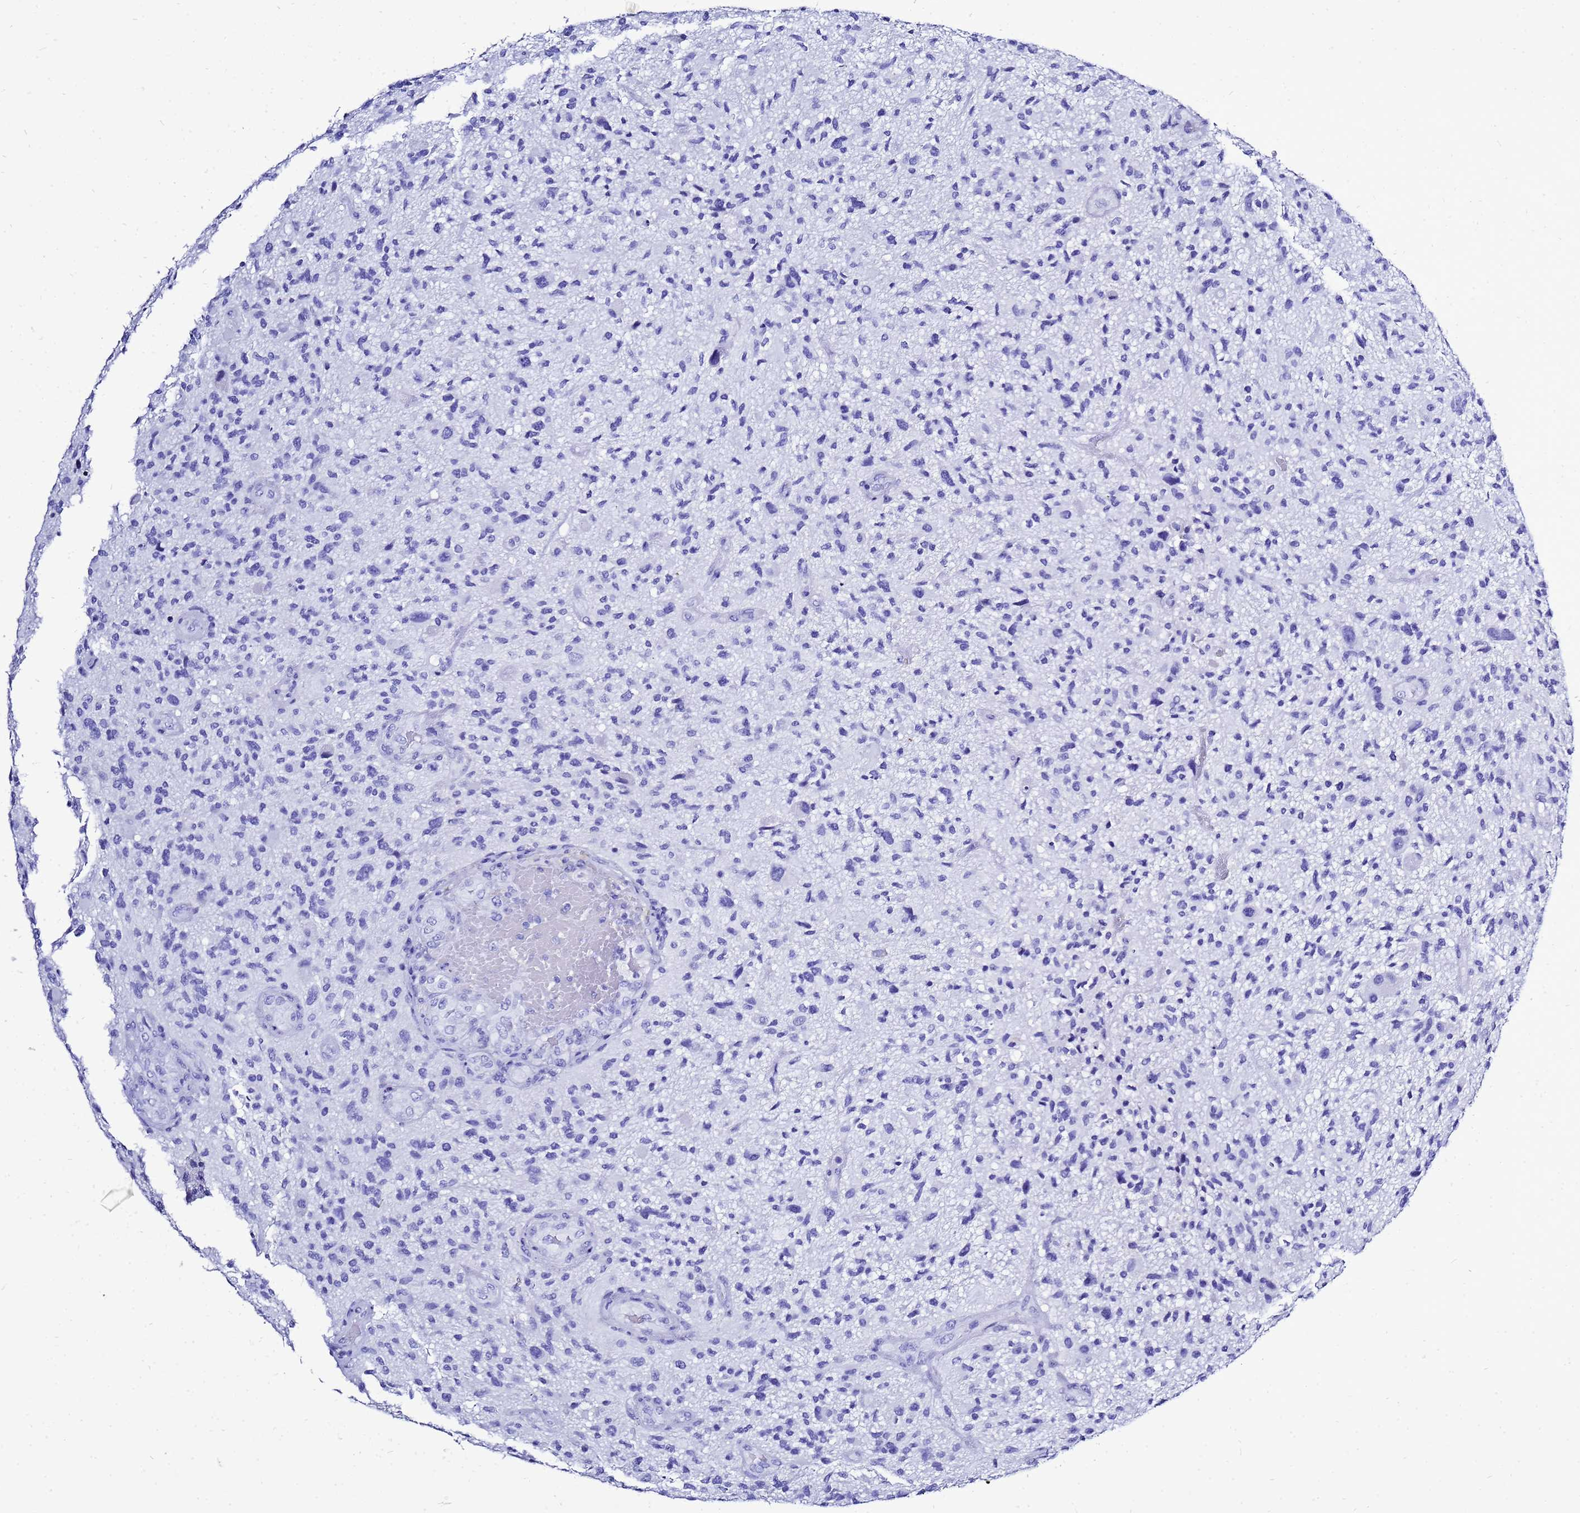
{"staining": {"intensity": "negative", "quantity": "none", "location": "none"}, "tissue": "glioma", "cell_type": "Tumor cells", "image_type": "cancer", "snomed": [{"axis": "morphology", "description": "Glioma, malignant, High grade"}, {"axis": "topography", "description": "Brain"}], "caption": "There is no significant expression in tumor cells of glioma.", "gene": "LIPF", "patient": {"sex": "male", "age": 47}}